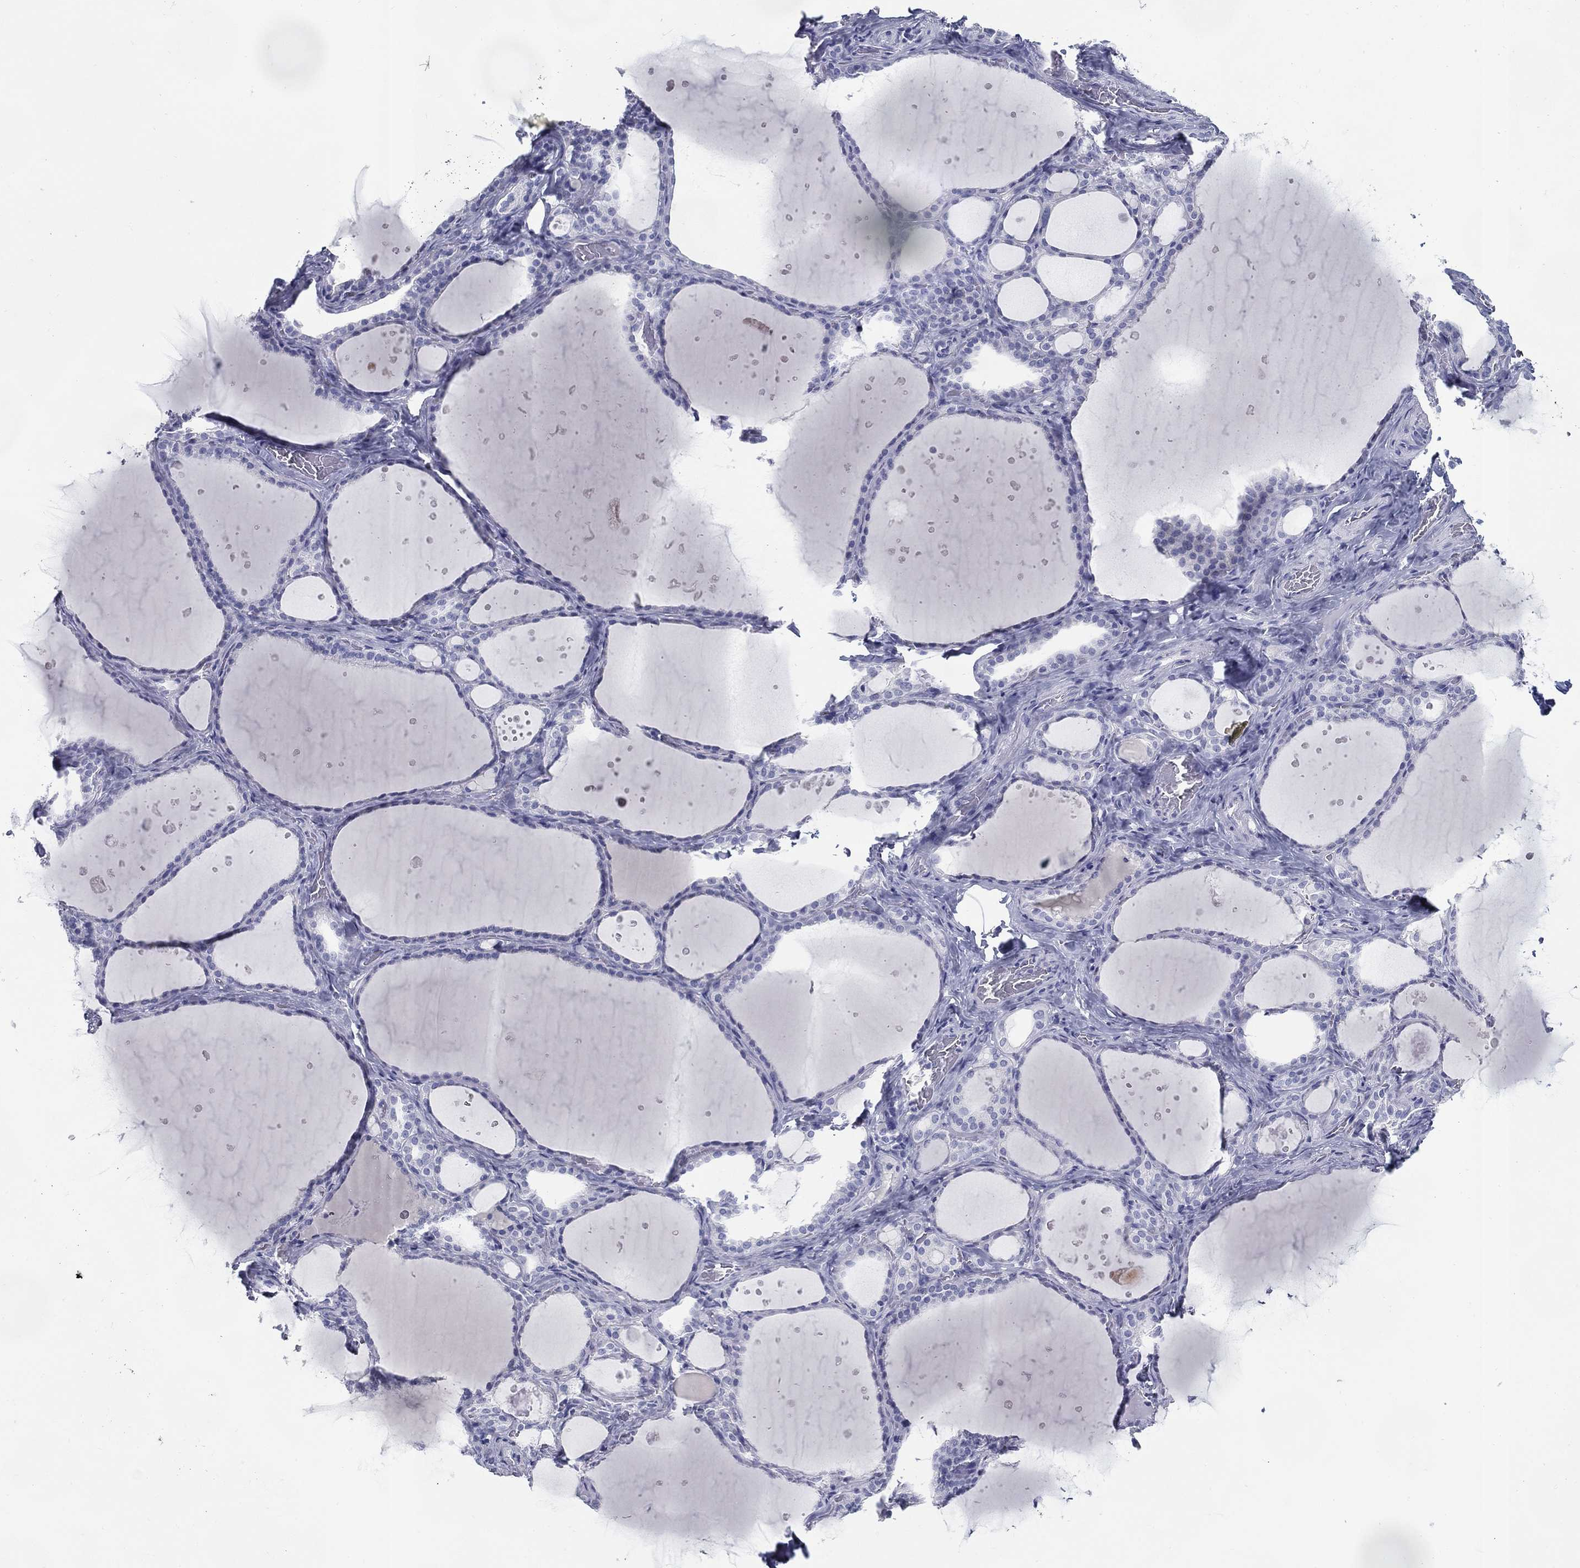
{"staining": {"intensity": "negative", "quantity": "none", "location": "none"}, "tissue": "thyroid gland", "cell_type": "Glandular cells", "image_type": "normal", "snomed": [{"axis": "morphology", "description": "Normal tissue, NOS"}, {"axis": "topography", "description": "Thyroid gland"}], "caption": "Thyroid gland was stained to show a protein in brown. There is no significant expression in glandular cells. Brightfield microscopy of immunohistochemistry stained with DAB (3,3'-diaminobenzidine) (brown) and hematoxylin (blue), captured at high magnification.", "gene": "KIF2C", "patient": {"sex": "male", "age": 63}}